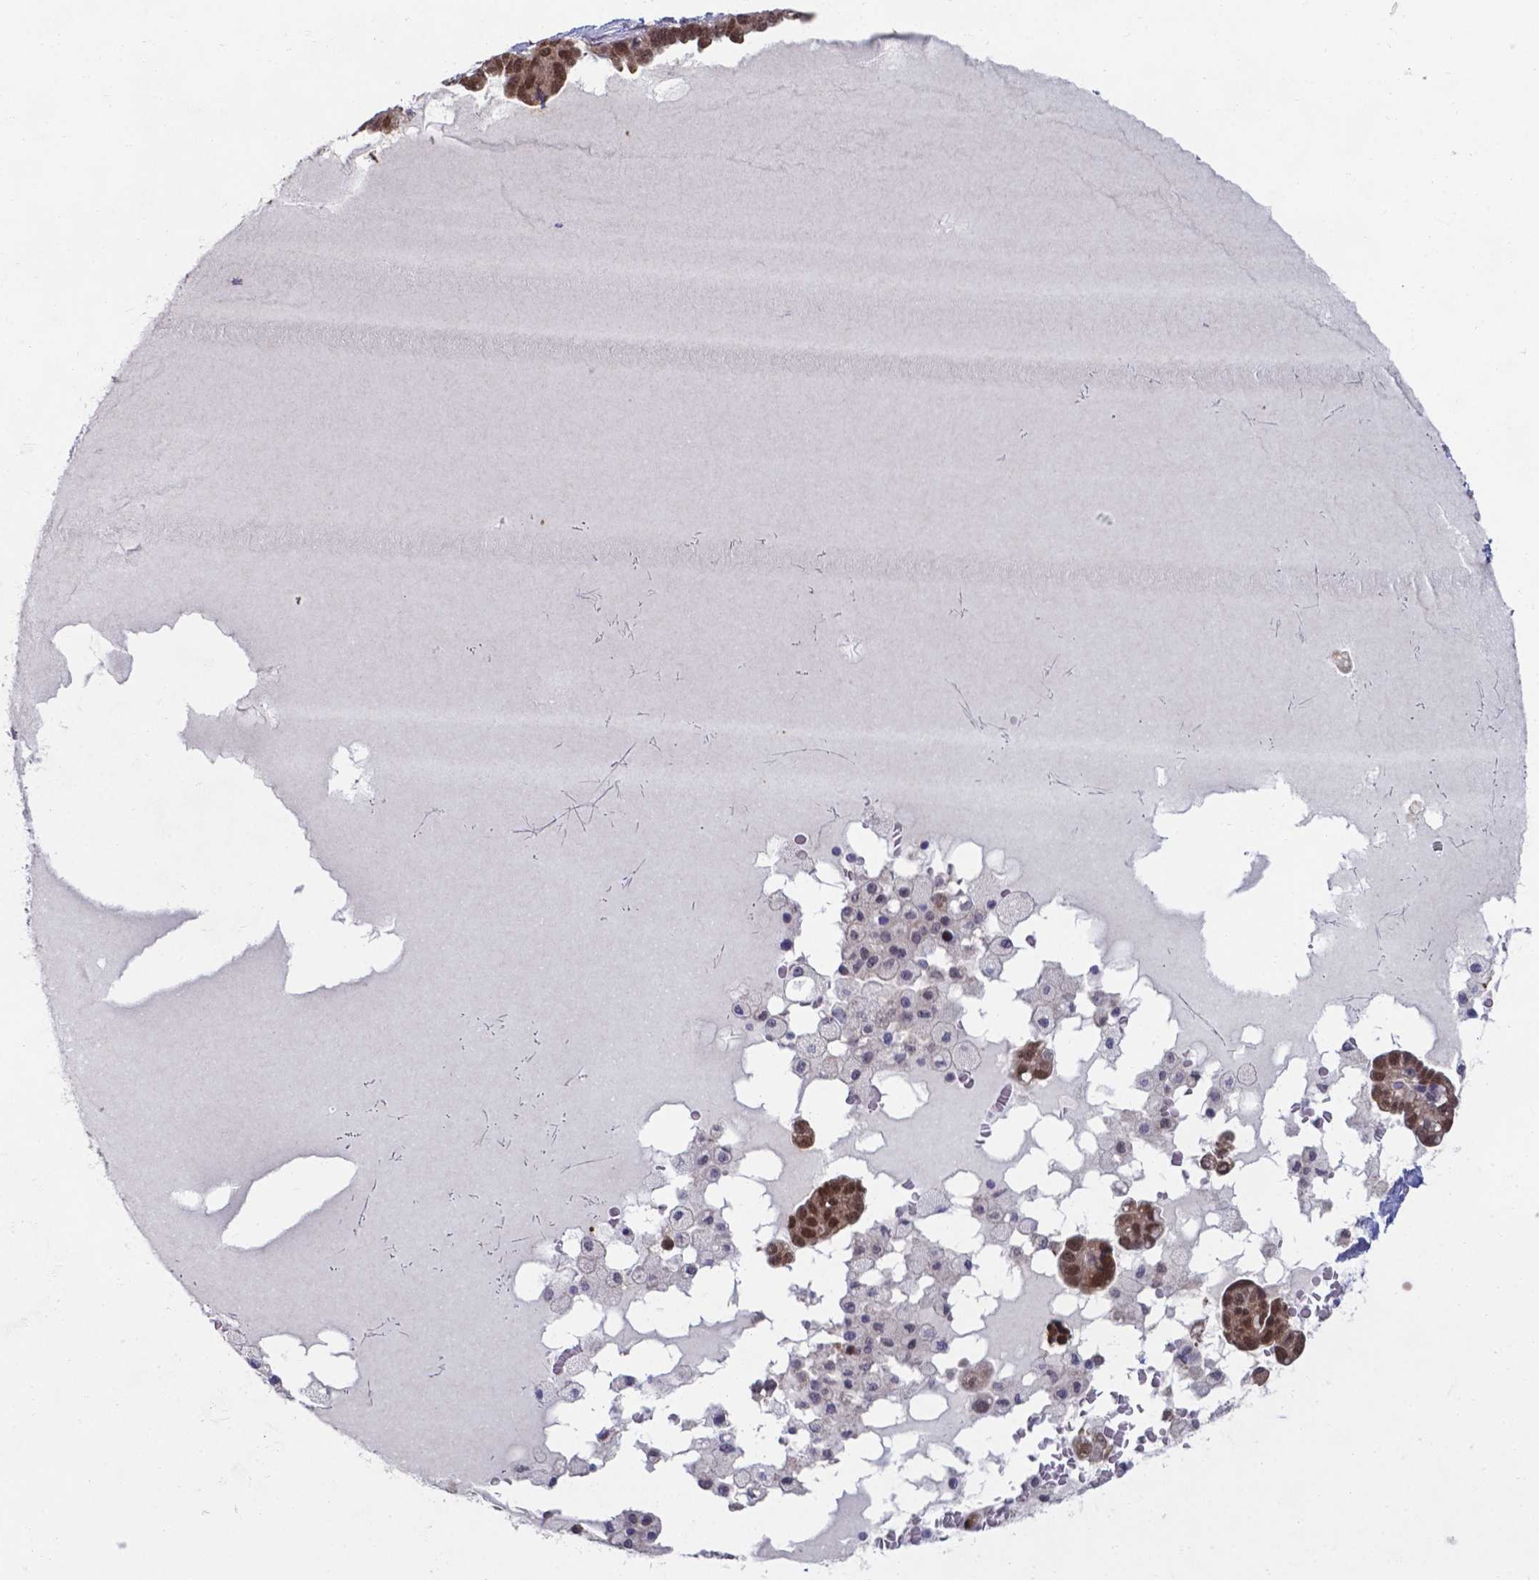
{"staining": {"intensity": "moderate", "quantity": ">75%", "location": "nuclear"}, "tissue": "ovarian cancer", "cell_type": "Tumor cells", "image_type": "cancer", "snomed": [{"axis": "morphology", "description": "Cystadenocarcinoma, serous, NOS"}, {"axis": "topography", "description": "Ovary"}], "caption": "A photomicrograph of human ovarian cancer (serous cystadenocarcinoma) stained for a protein demonstrates moderate nuclear brown staining in tumor cells.", "gene": "UBE2E2", "patient": {"sex": "female", "age": 54}}